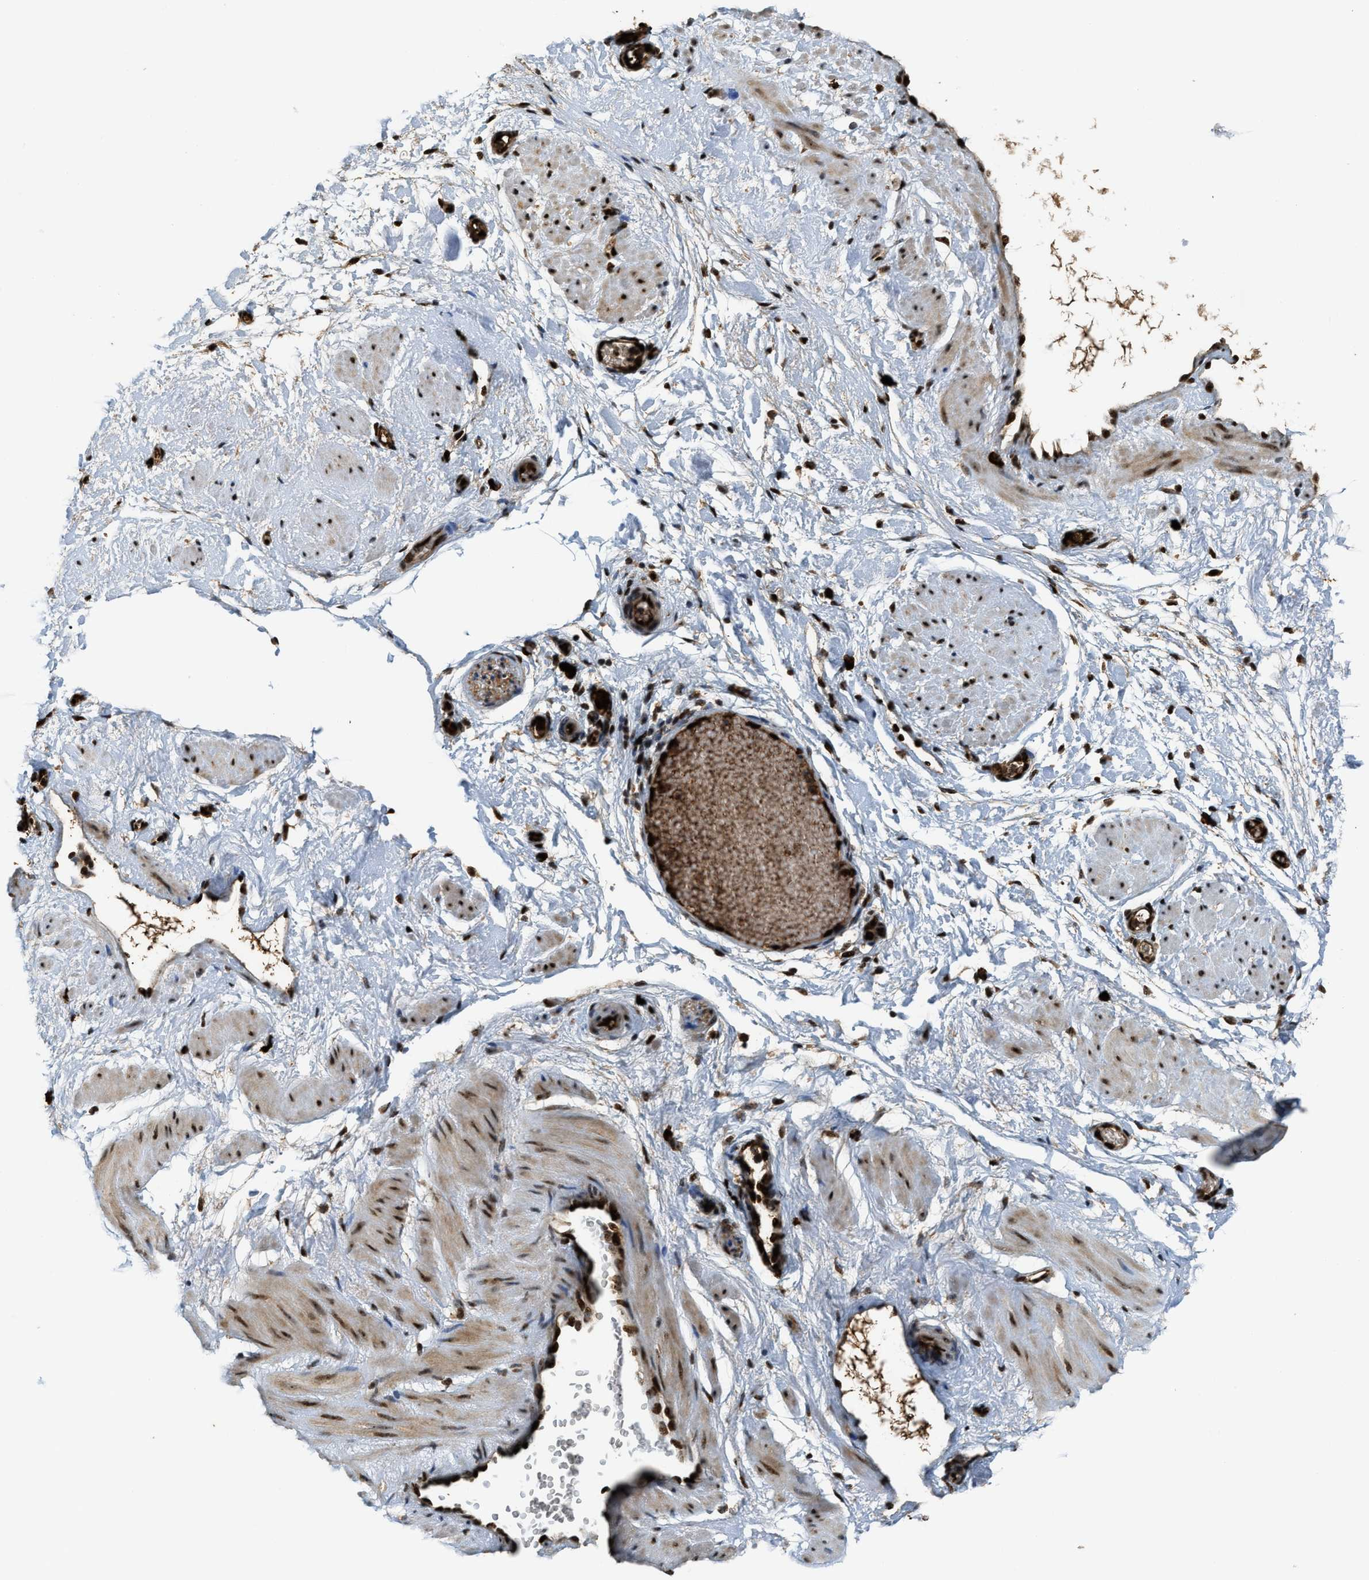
{"staining": {"intensity": "strong", "quantity": ">75%", "location": "cytoplasmic/membranous,nuclear"}, "tissue": "adipose tissue", "cell_type": "Adipocytes", "image_type": "normal", "snomed": [{"axis": "morphology", "description": "Normal tissue, NOS"}, {"axis": "topography", "description": "Soft tissue"}], "caption": "Protein analysis of normal adipose tissue demonstrates strong cytoplasmic/membranous,nuclear expression in about >75% of adipocytes.", "gene": "ZNF687", "patient": {"sex": "male", "age": 72}}